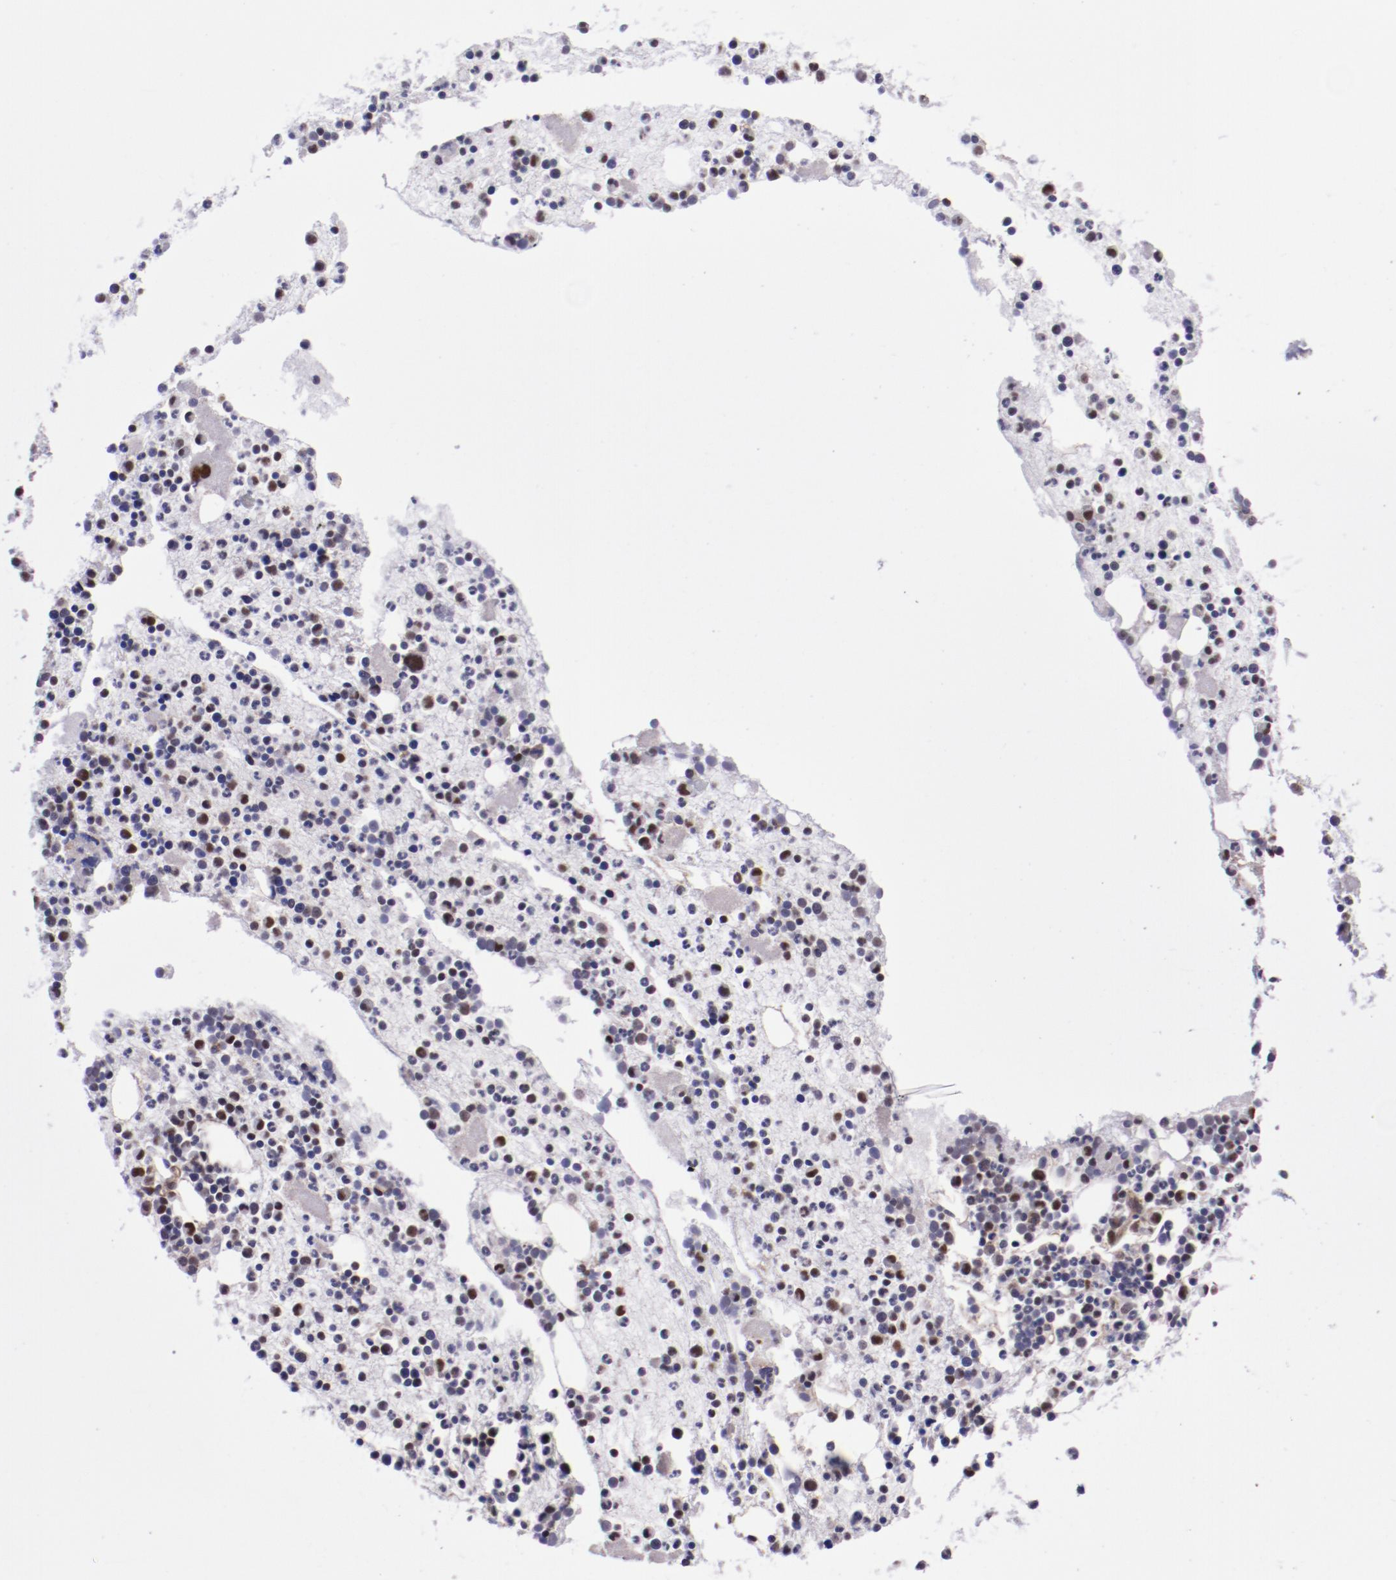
{"staining": {"intensity": "weak", "quantity": "25%-75%", "location": "cytoplasmic/membranous"}, "tissue": "bone marrow", "cell_type": "Hematopoietic cells", "image_type": "normal", "snomed": [{"axis": "morphology", "description": "Normal tissue, NOS"}, {"axis": "topography", "description": "Bone marrow"}], "caption": "A brown stain highlights weak cytoplasmic/membranous positivity of a protein in hematopoietic cells of normal human bone marrow. The staining was performed using DAB, with brown indicating positive protein expression. Nuclei are stained blue with hematoxylin.", "gene": "ELF1", "patient": {"sex": "male", "age": 15}}